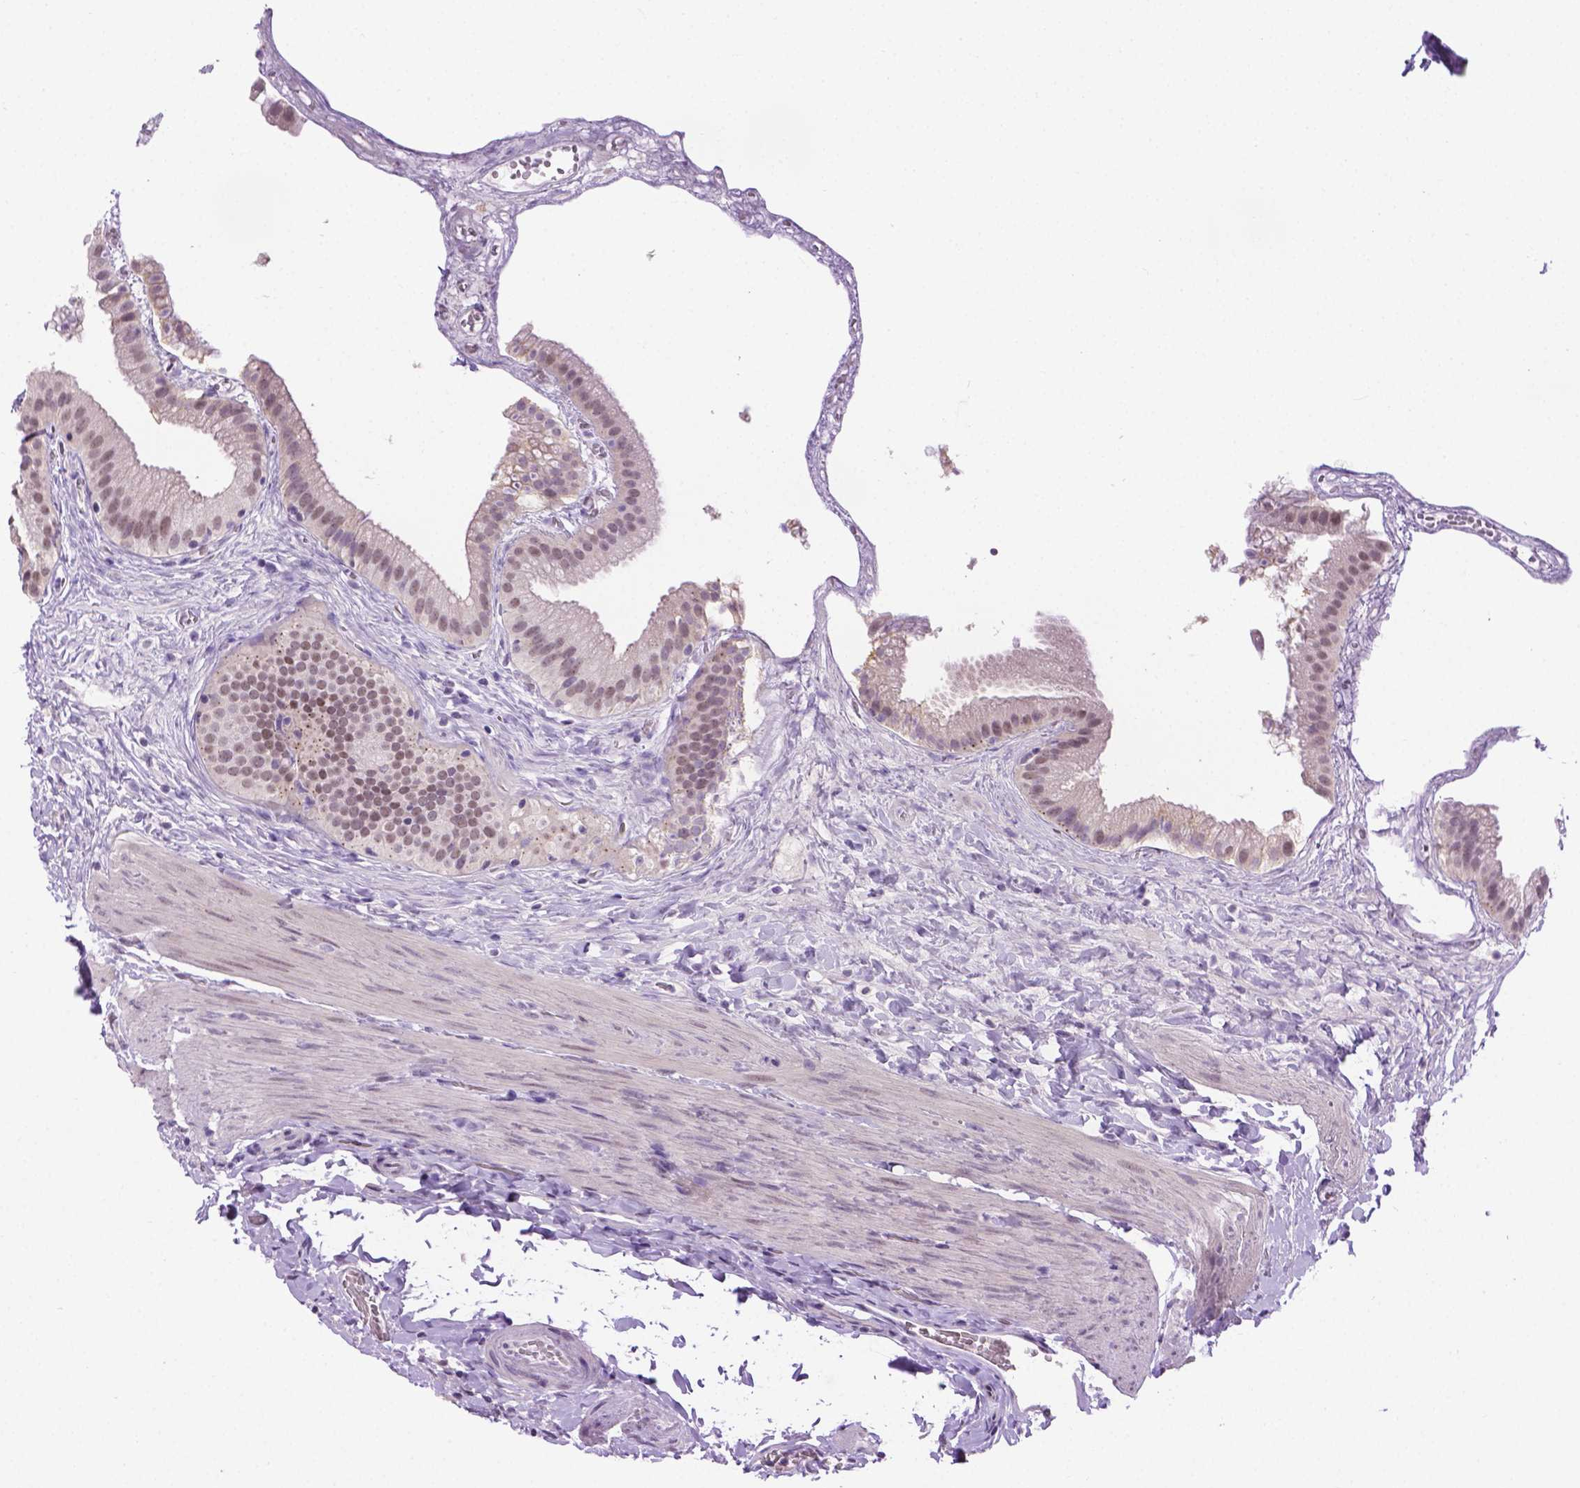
{"staining": {"intensity": "weak", "quantity": "25%-75%", "location": "nuclear"}, "tissue": "gallbladder", "cell_type": "Glandular cells", "image_type": "normal", "snomed": [{"axis": "morphology", "description": "Normal tissue, NOS"}, {"axis": "topography", "description": "Gallbladder"}], "caption": "An image showing weak nuclear expression in about 25%-75% of glandular cells in benign gallbladder, as visualized by brown immunohistochemical staining.", "gene": "ABI2", "patient": {"sex": "female", "age": 63}}